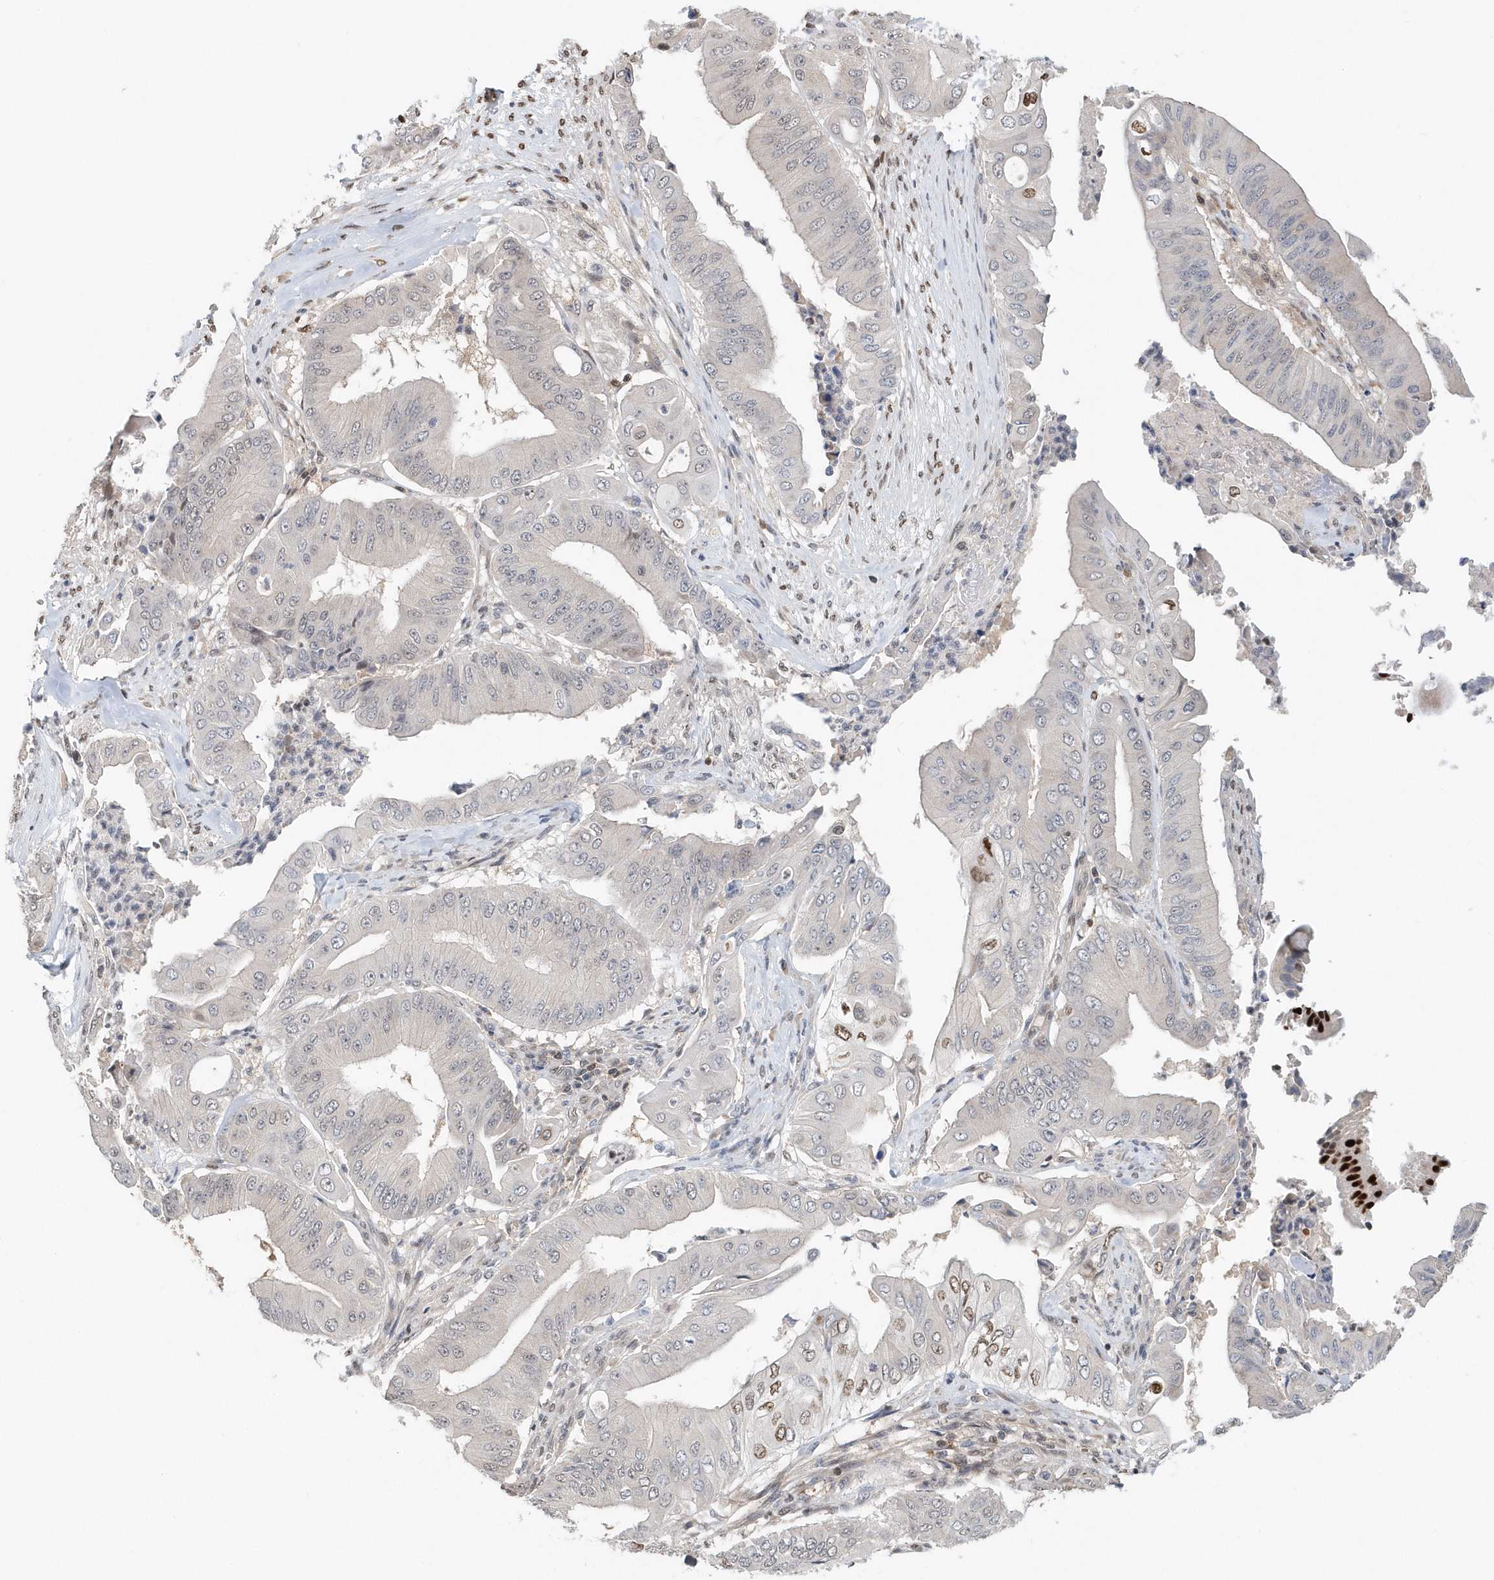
{"staining": {"intensity": "moderate", "quantity": "25%-75%", "location": "nuclear"}, "tissue": "pancreatic cancer", "cell_type": "Tumor cells", "image_type": "cancer", "snomed": [{"axis": "morphology", "description": "Adenocarcinoma, NOS"}, {"axis": "topography", "description": "Pancreas"}], "caption": "This micrograph exhibits immunohistochemistry staining of adenocarcinoma (pancreatic), with medium moderate nuclear expression in about 25%-75% of tumor cells.", "gene": "SUMO2", "patient": {"sex": "female", "age": 77}}